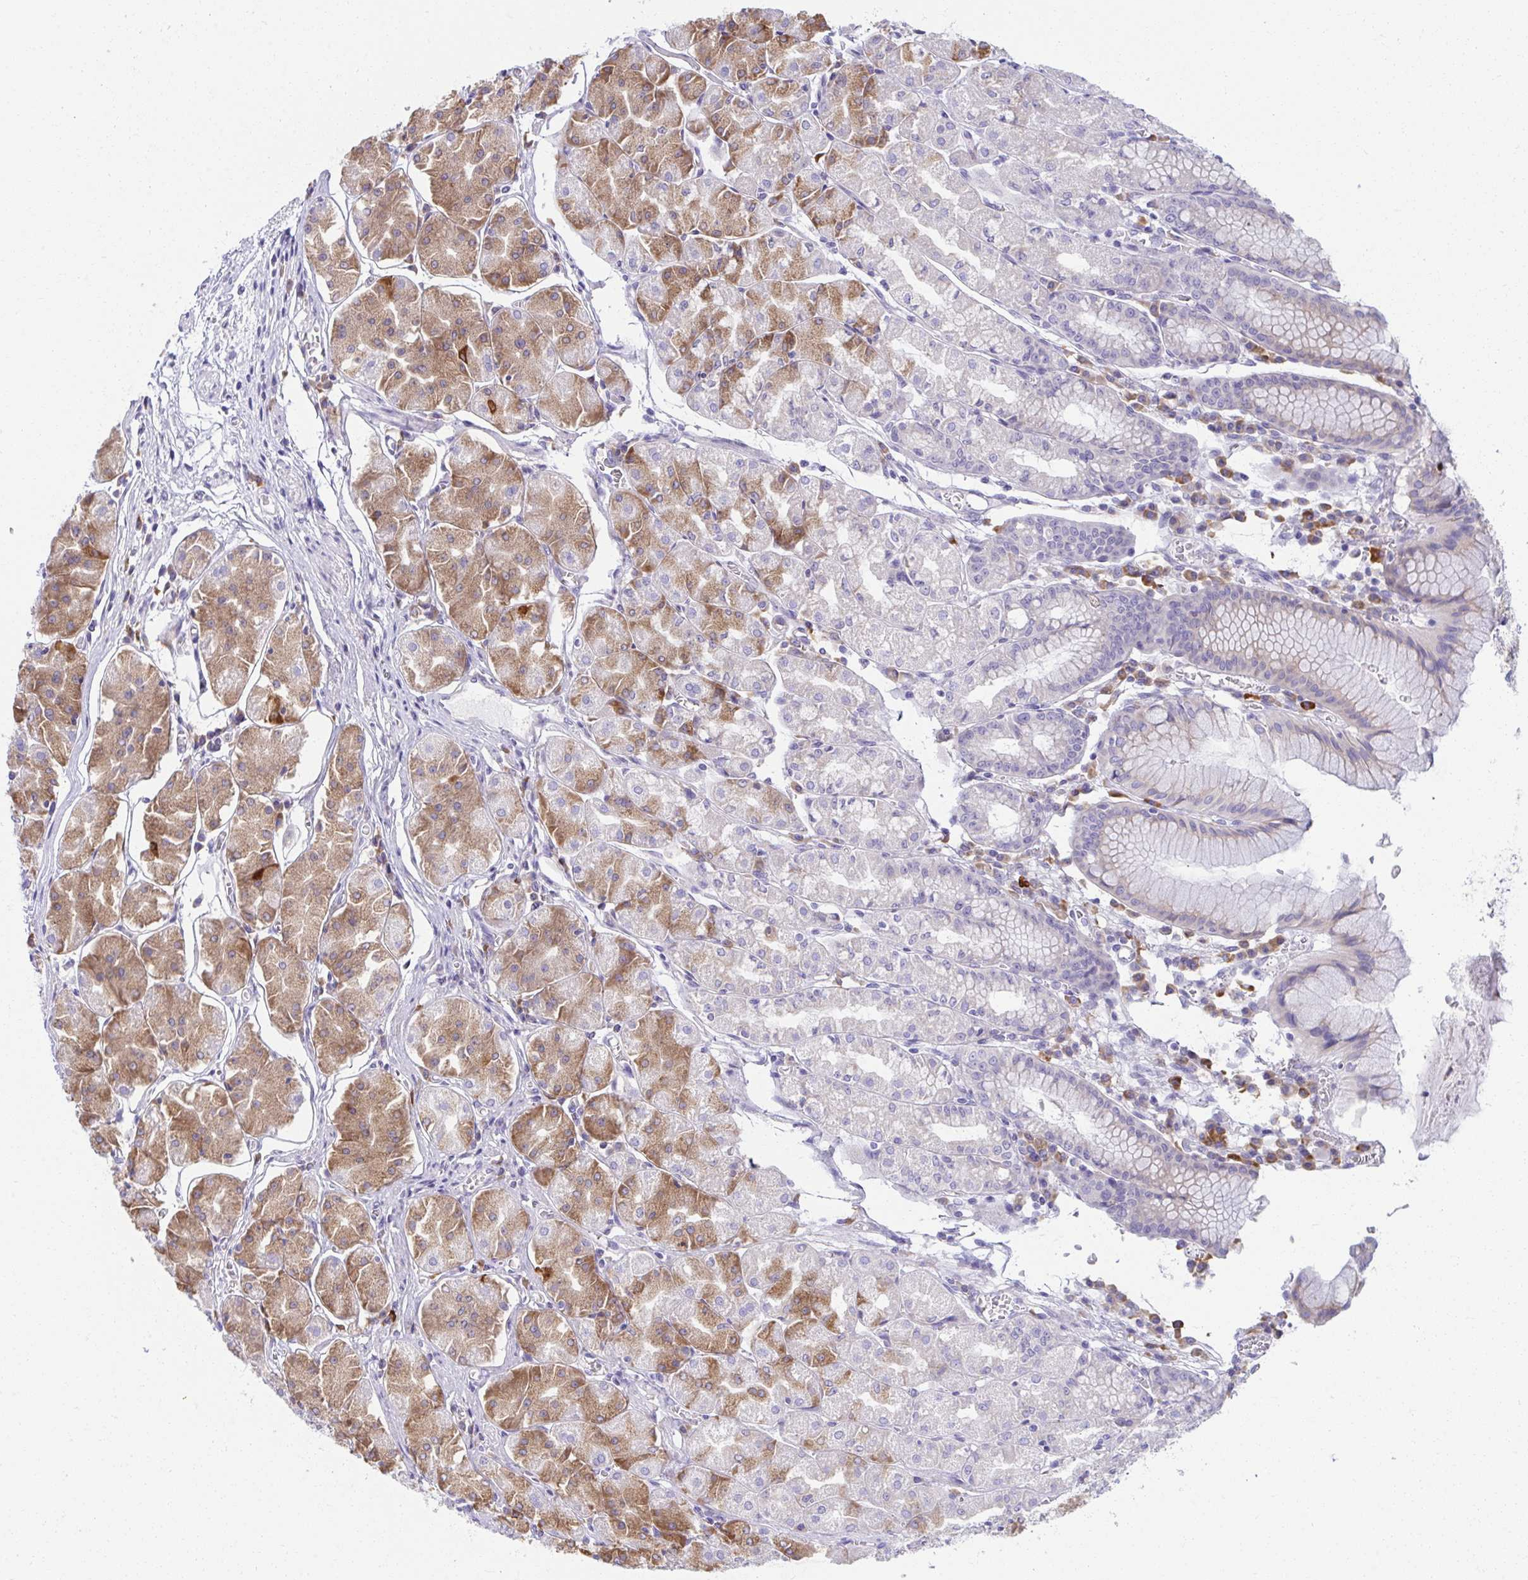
{"staining": {"intensity": "moderate", "quantity": "<25%", "location": "cytoplasmic/membranous"}, "tissue": "stomach", "cell_type": "Glandular cells", "image_type": "normal", "snomed": [{"axis": "morphology", "description": "Normal tissue, NOS"}, {"axis": "topography", "description": "Stomach"}], "caption": "Immunohistochemistry staining of benign stomach, which demonstrates low levels of moderate cytoplasmic/membranous expression in about <25% of glandular cells indicating moderate cytoplasmic/membranous protein staining. The staining was performed using DAB (3,3'-diaminobenzidine) (brown) for protein detection and nuclei were counterstained in hematoxylin (blue).", "gene": "FASLG", "patient": {"sex": "male", "age": 55}}